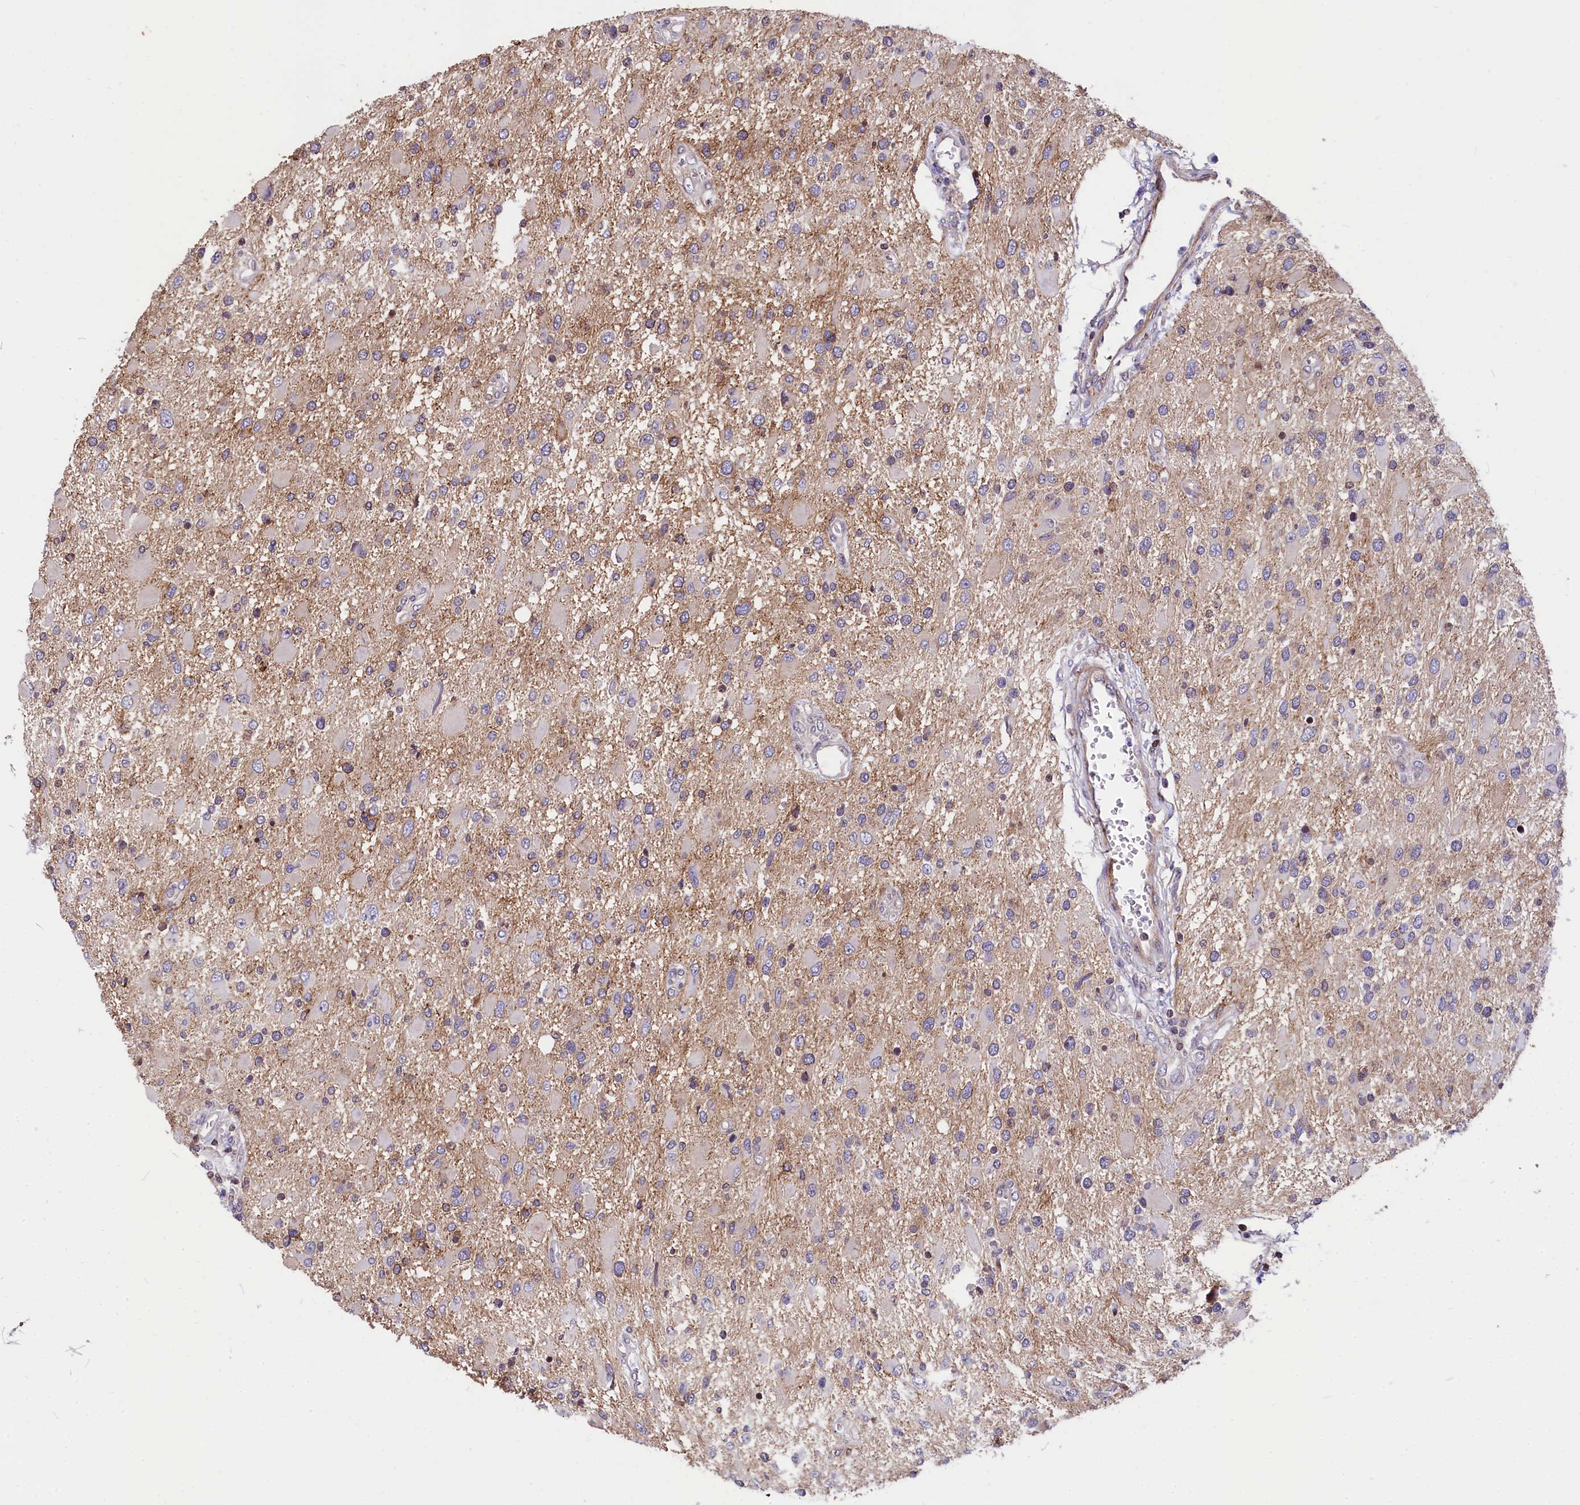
{"staining": {"intensity": "negative", "quantity": "none", "location": "none"}, "tissue": "glioma", "cell_type": "Tumor cells", "image_type": "cancer", "snomed": [{"axis": "morphology", "description": "Glioma, malignant, High grade"}, {"axis": "topography", "description": "Brain"}], "caption": "Immunohistochemistry image of human glioma stained for a protein (brown), which shows no expression in tumor cells.", "gene": "ZNF2", "patient": {"sex": "male", "age": 53}}